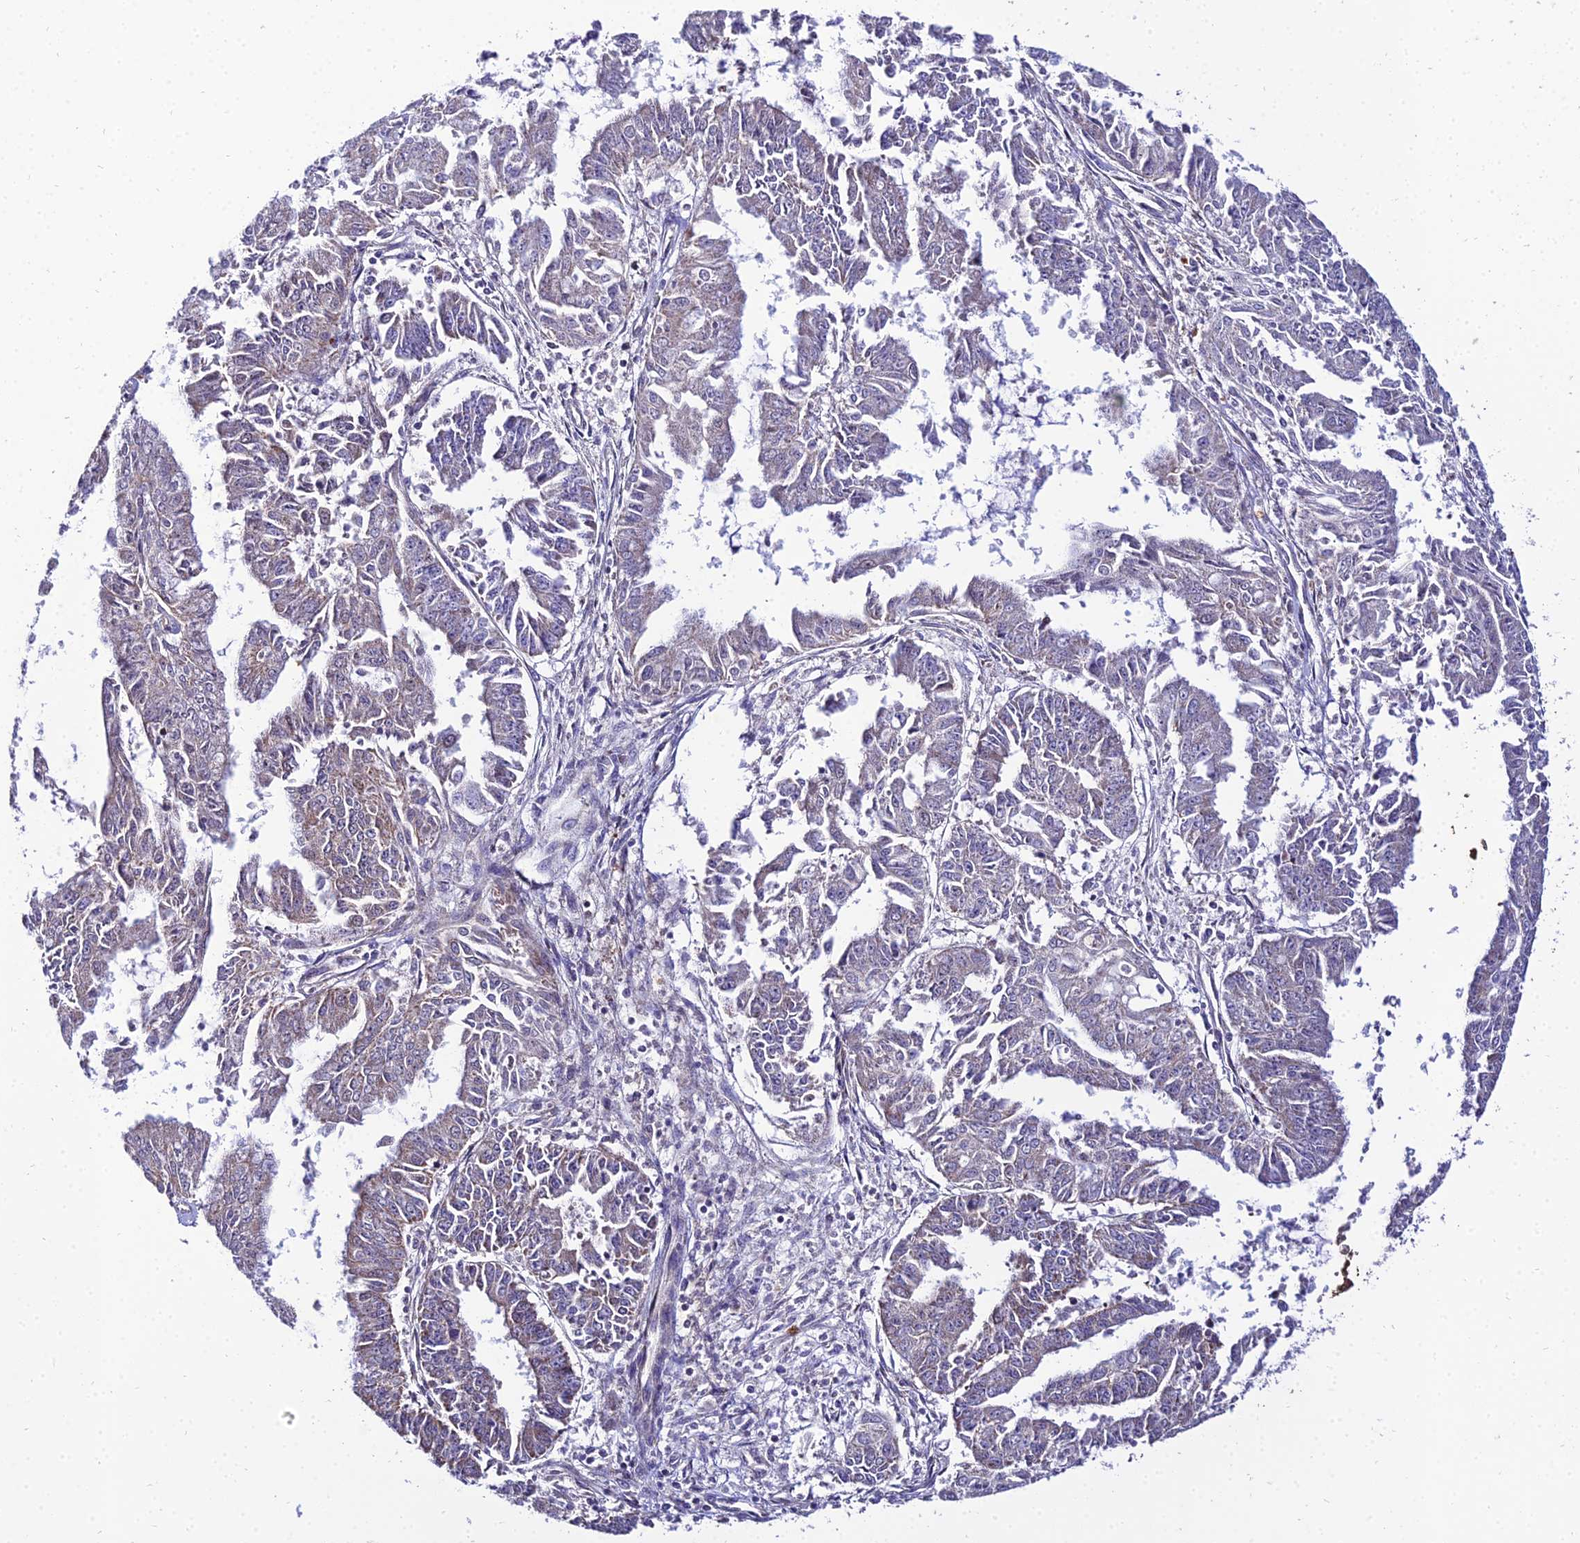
{"staining": {"intensity": "weak", "quantity": "<25%", "location": "cytoplasmic/membranous"}, "tissue": "endometrial cancer", "cell_type": "Tumor cells", "image_type": "cancer", "snomed": [{"axis": "morphology", "description": "Adenocarcinoma, NOS"}, {"axis": "topography", "description": "Endometrium"}], "caption": "Human endometrial cancer (adenocarcinoma) stained for a protein using IHC demonstrates no expression in tumor cells.", "gene": "PSMD2", "patient": {"sex": "female", "age": 73}}